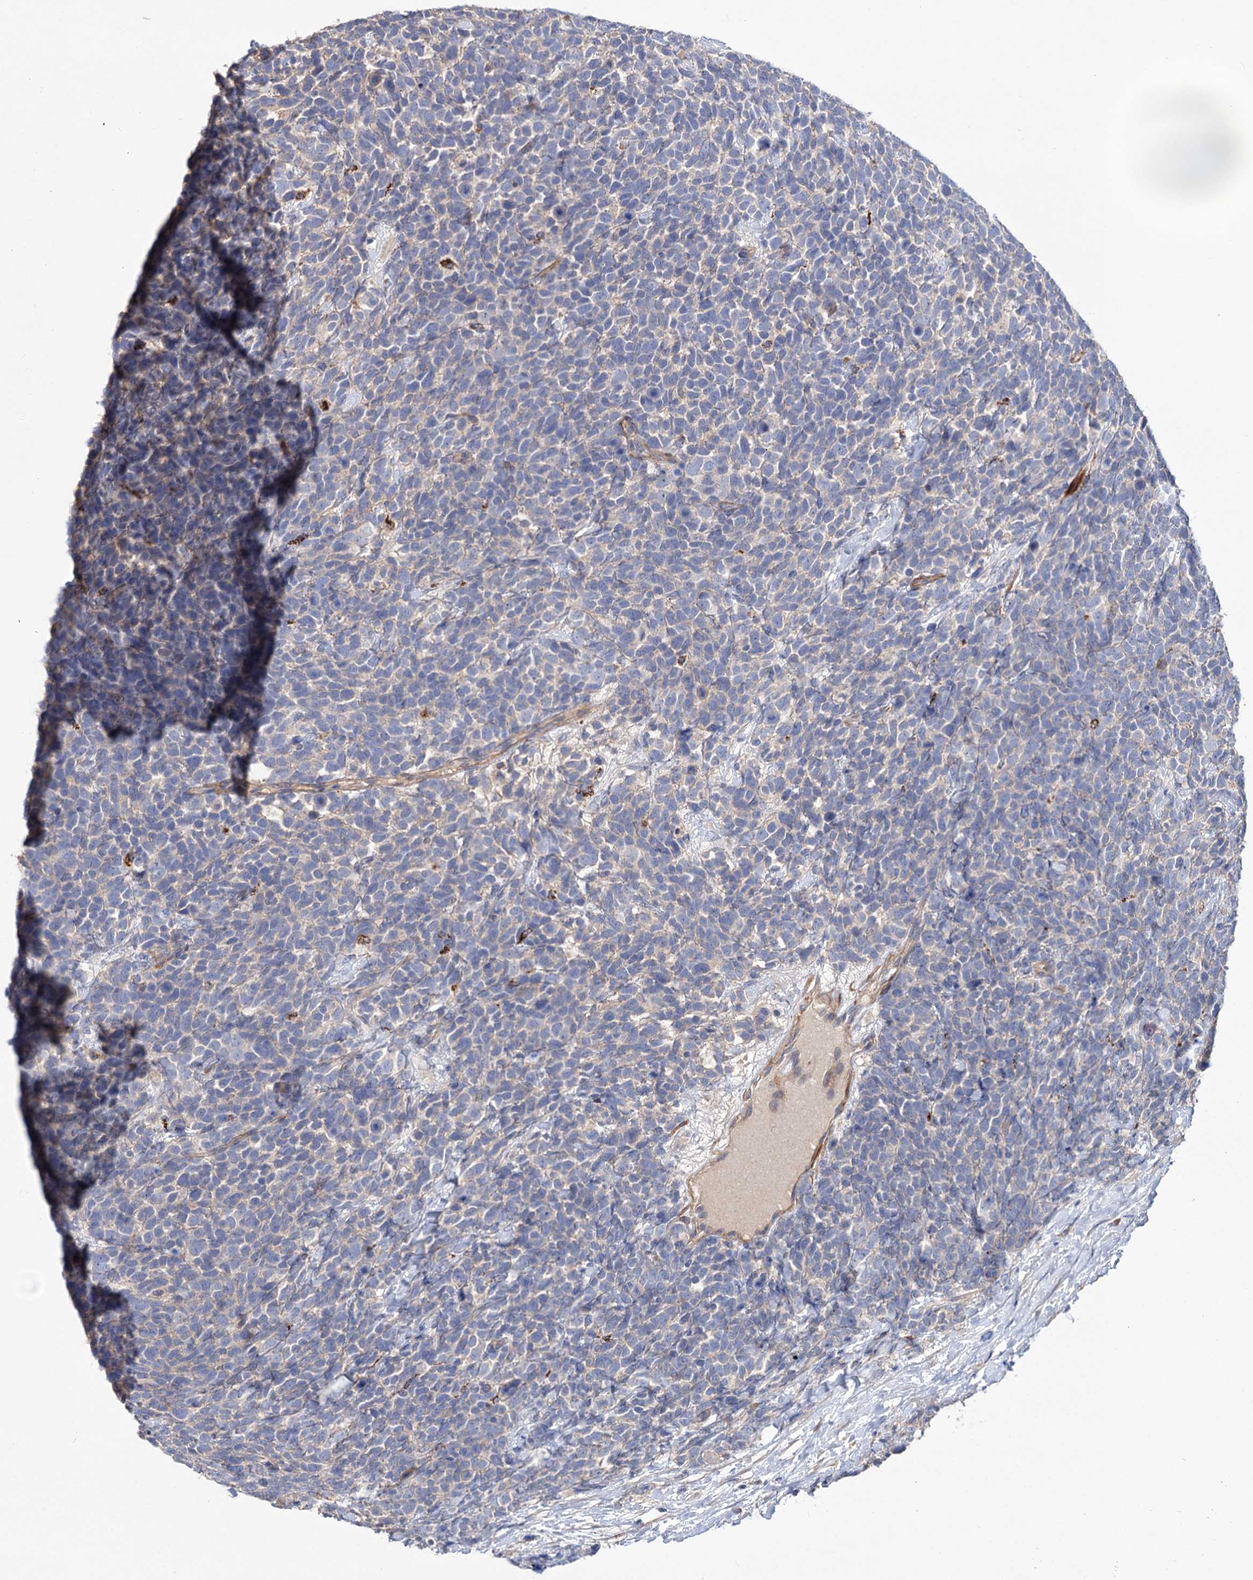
{"staining": {"intensity": "negative", "quantity": "none", "location": "none"}, "tissue": "urothelial cancer", "cell_type": "Tumor cells", "image_type": "cancer", "snomed": [{"axis": "morphology", "description": "Urothelial carcinoma, High grade"}, {"axis": "topography", "description": "Urinary bladder"}], "caption": "DAB (3,3'-diaminobenzidine) immunohistochemical staining of human urothelial carcinoma (high-grade) displays no significant expression in tumor cells. The staining was performed using DAB to visualize the protein expression in brown, while the nuclei were stained in blue with hematoxylin (Magnification: 20x).", "gene": "NUDCD2", "patient": {"sex": "female", "age": 82}}